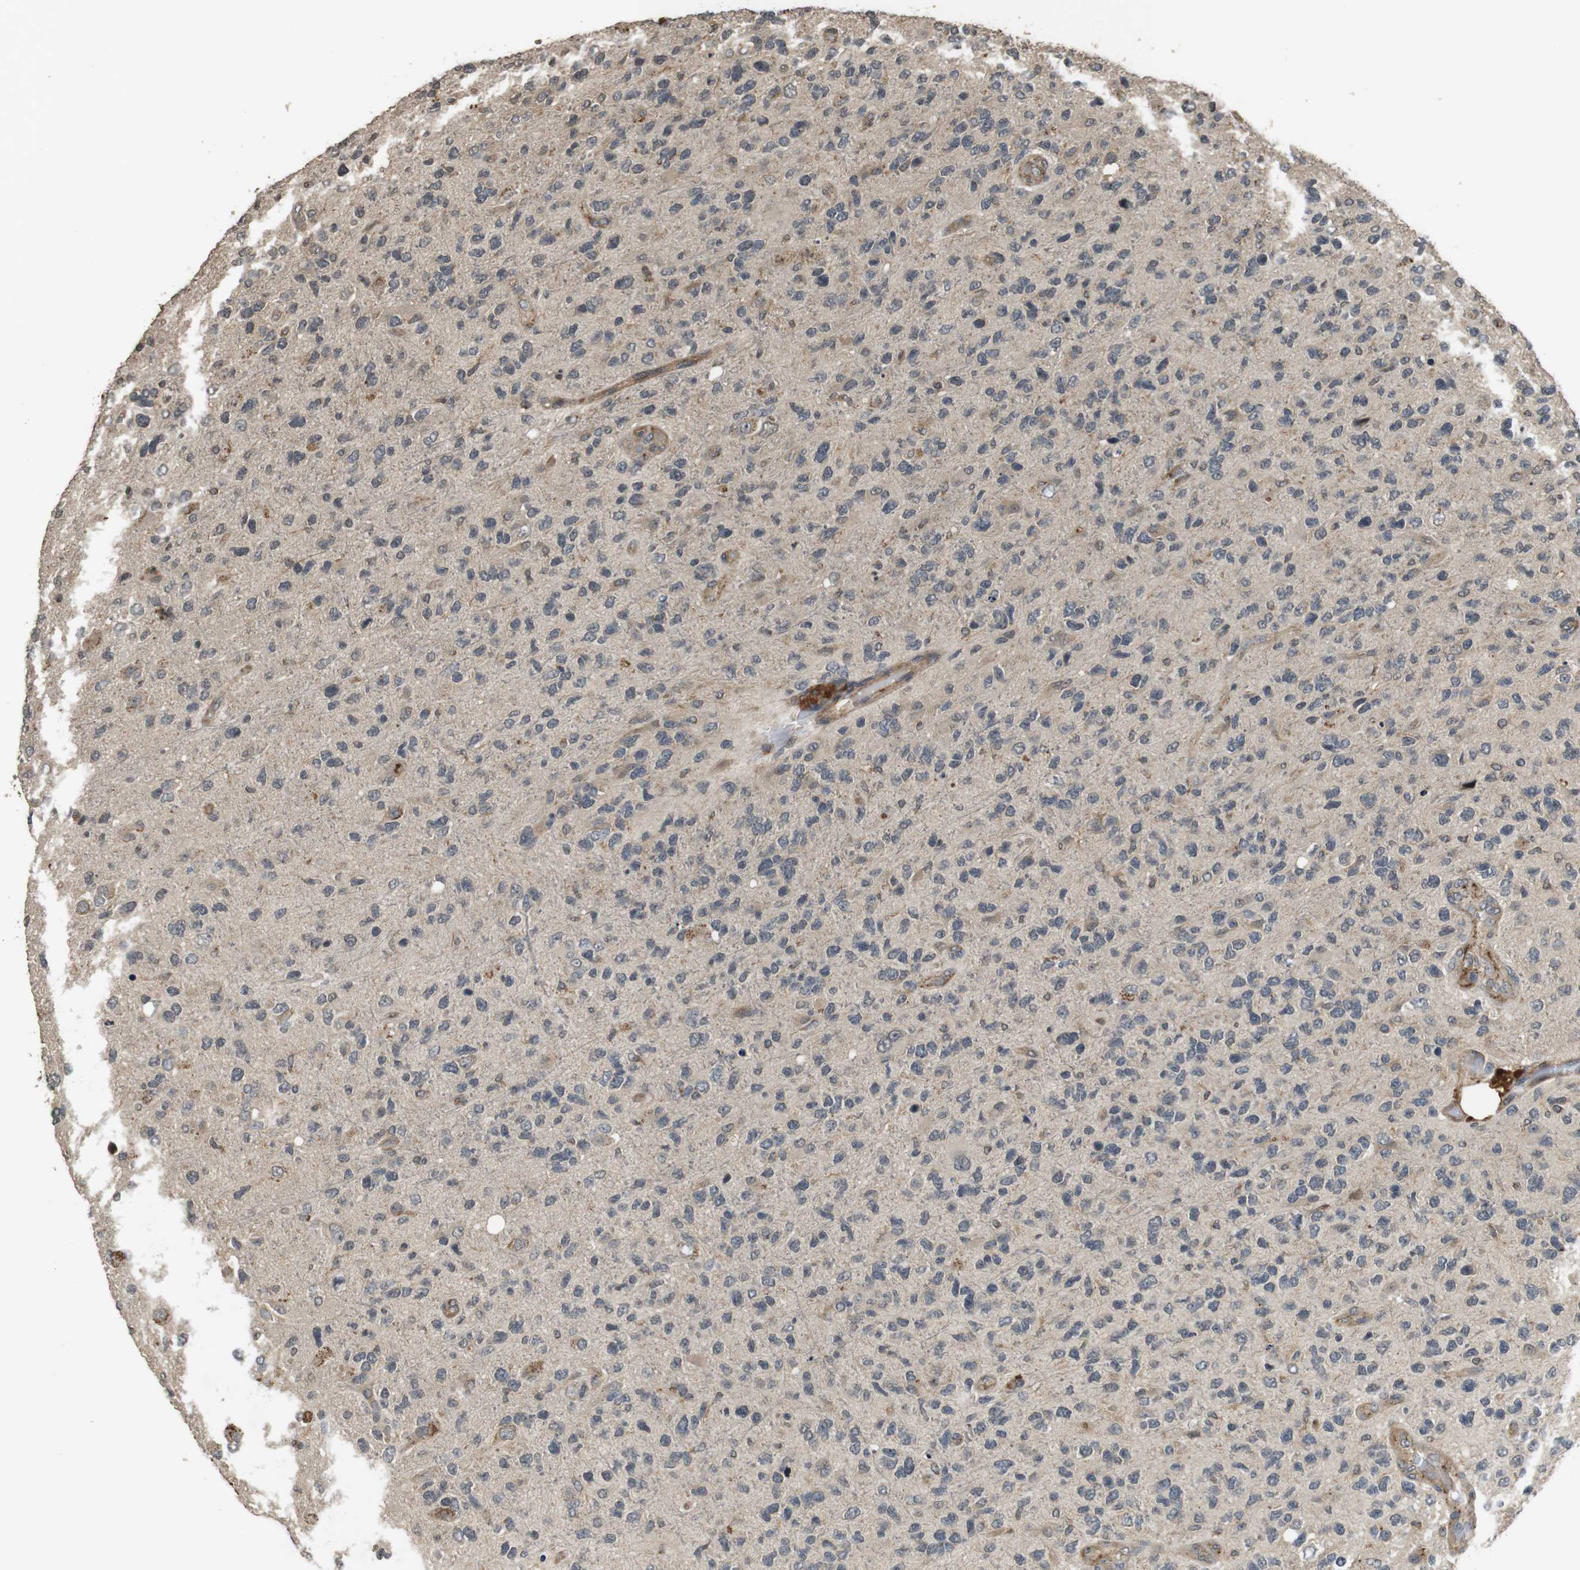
{"staining": {"intensity": "moderate", "quantity": "<25%", "location": "cytoplasmic/membranous"}, "tissue": "glioma", "cell_type": "Tumor cells", "image_type": "cancer", "snomed": [{"axis": "morphology", "description": "Glioma, malignant, High grade"}, {"axis": "topography", "description": "Brain"}], "caption": "Immunohistochemical staining of glioma shows low levels of moderate cytoplasmic/membranous staining in about <25% of tumor cells.", "gene": "FZD10", "patient": {"sex": "female", "age": 58}}